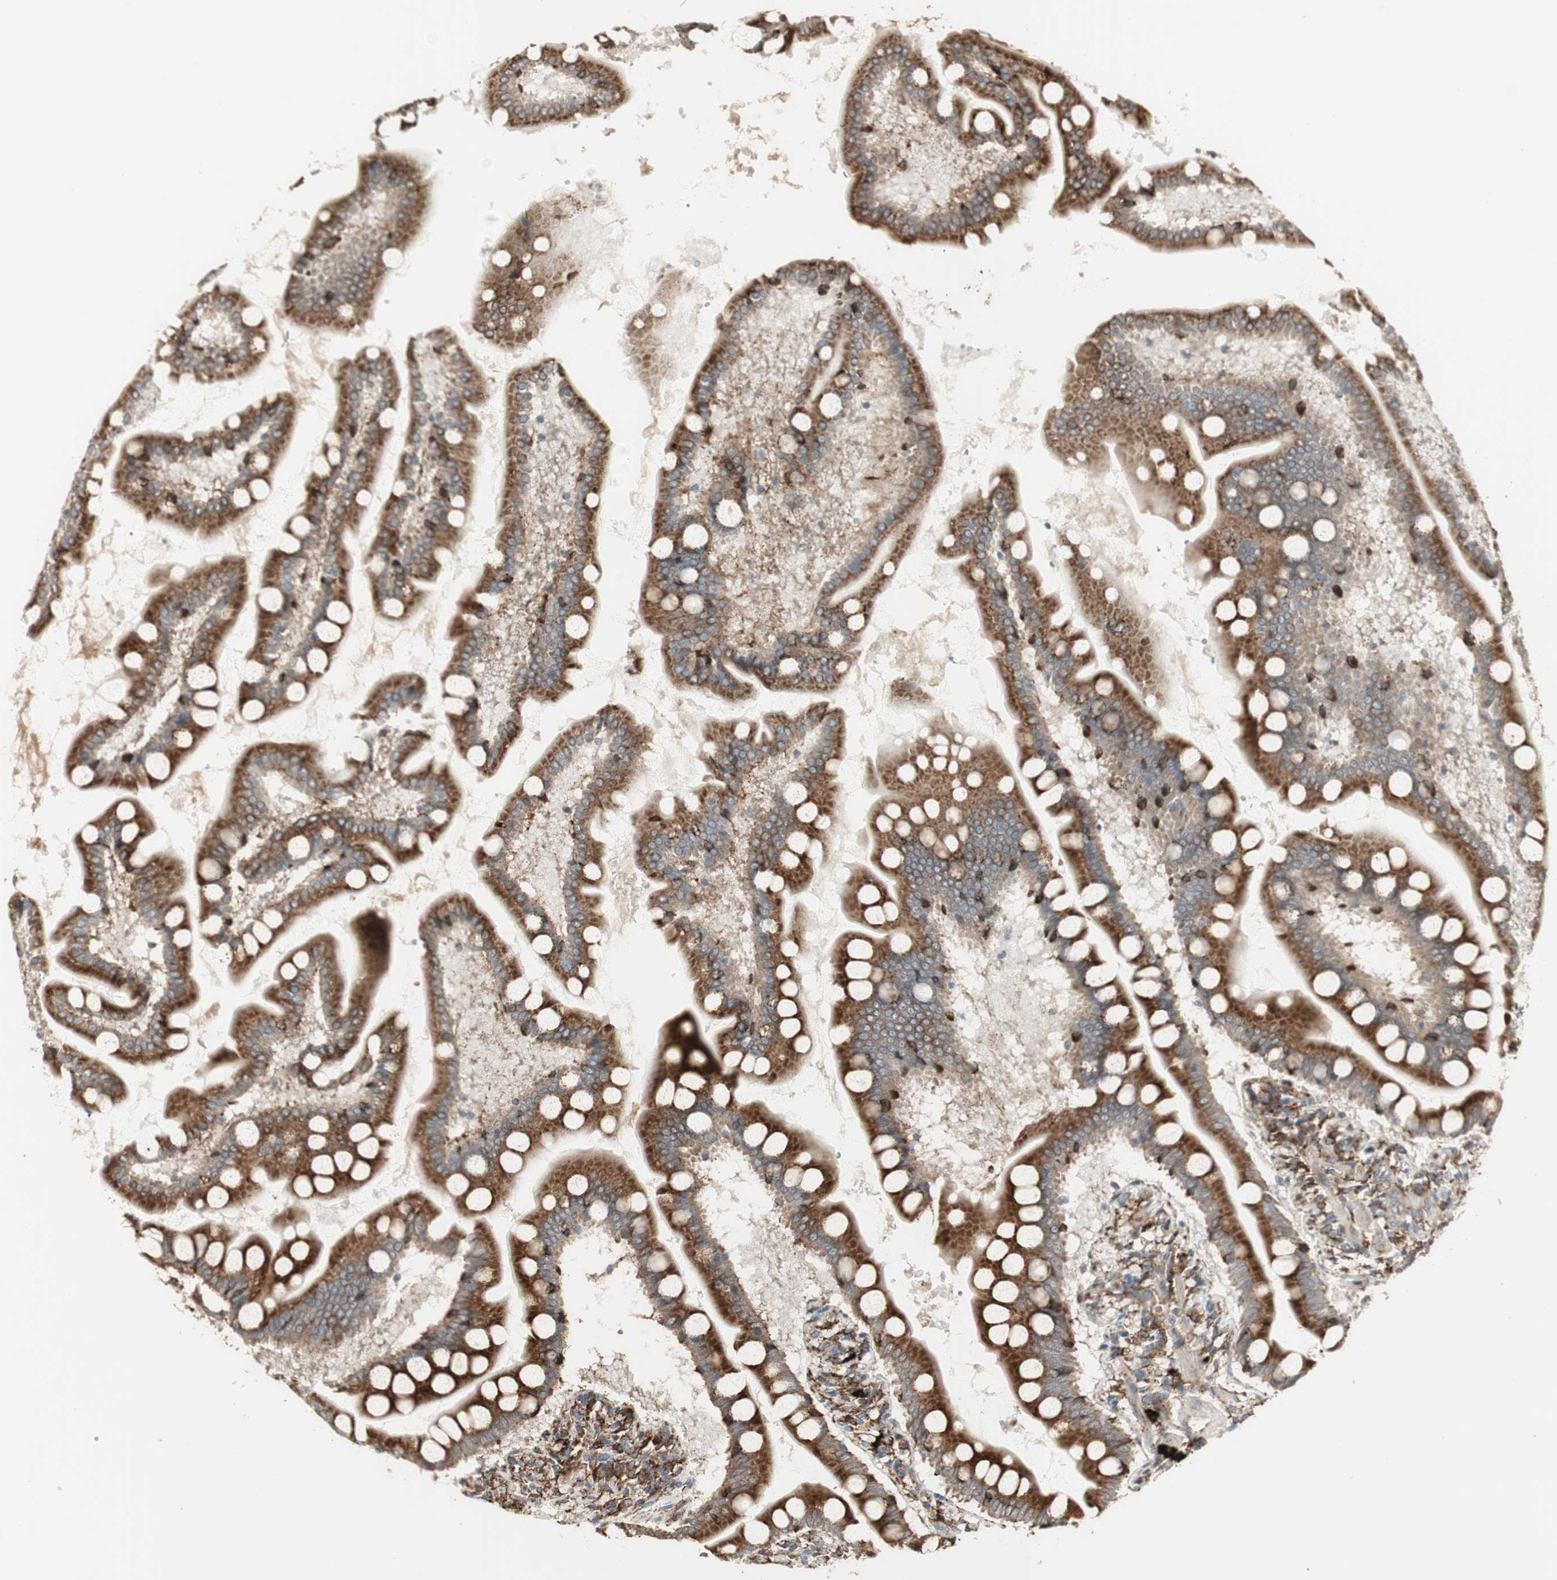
{"staining": {"intensity": "strong", "quantity": ">75%", "location": "cytoplasmic/membranous"}, "tissue": "small intestine", "cell_type": "Glandular cells", "image_type": "normal", "snomed": [{"axis": "morphology", "description": "Normal tissue, NOS"}, {"axis": "topography", "description": "Small intestine"}], "caption": "Small intestine was stained to show a protein in brown. There is high levels of strong cytoplasmic/membranous expression in approximately >75% of glandular cells. (DAB = brown stain, brightfield microscopy at high magnification).", "gene": "HSP90B1", "patient": {"sex": "male", "age": 41}}